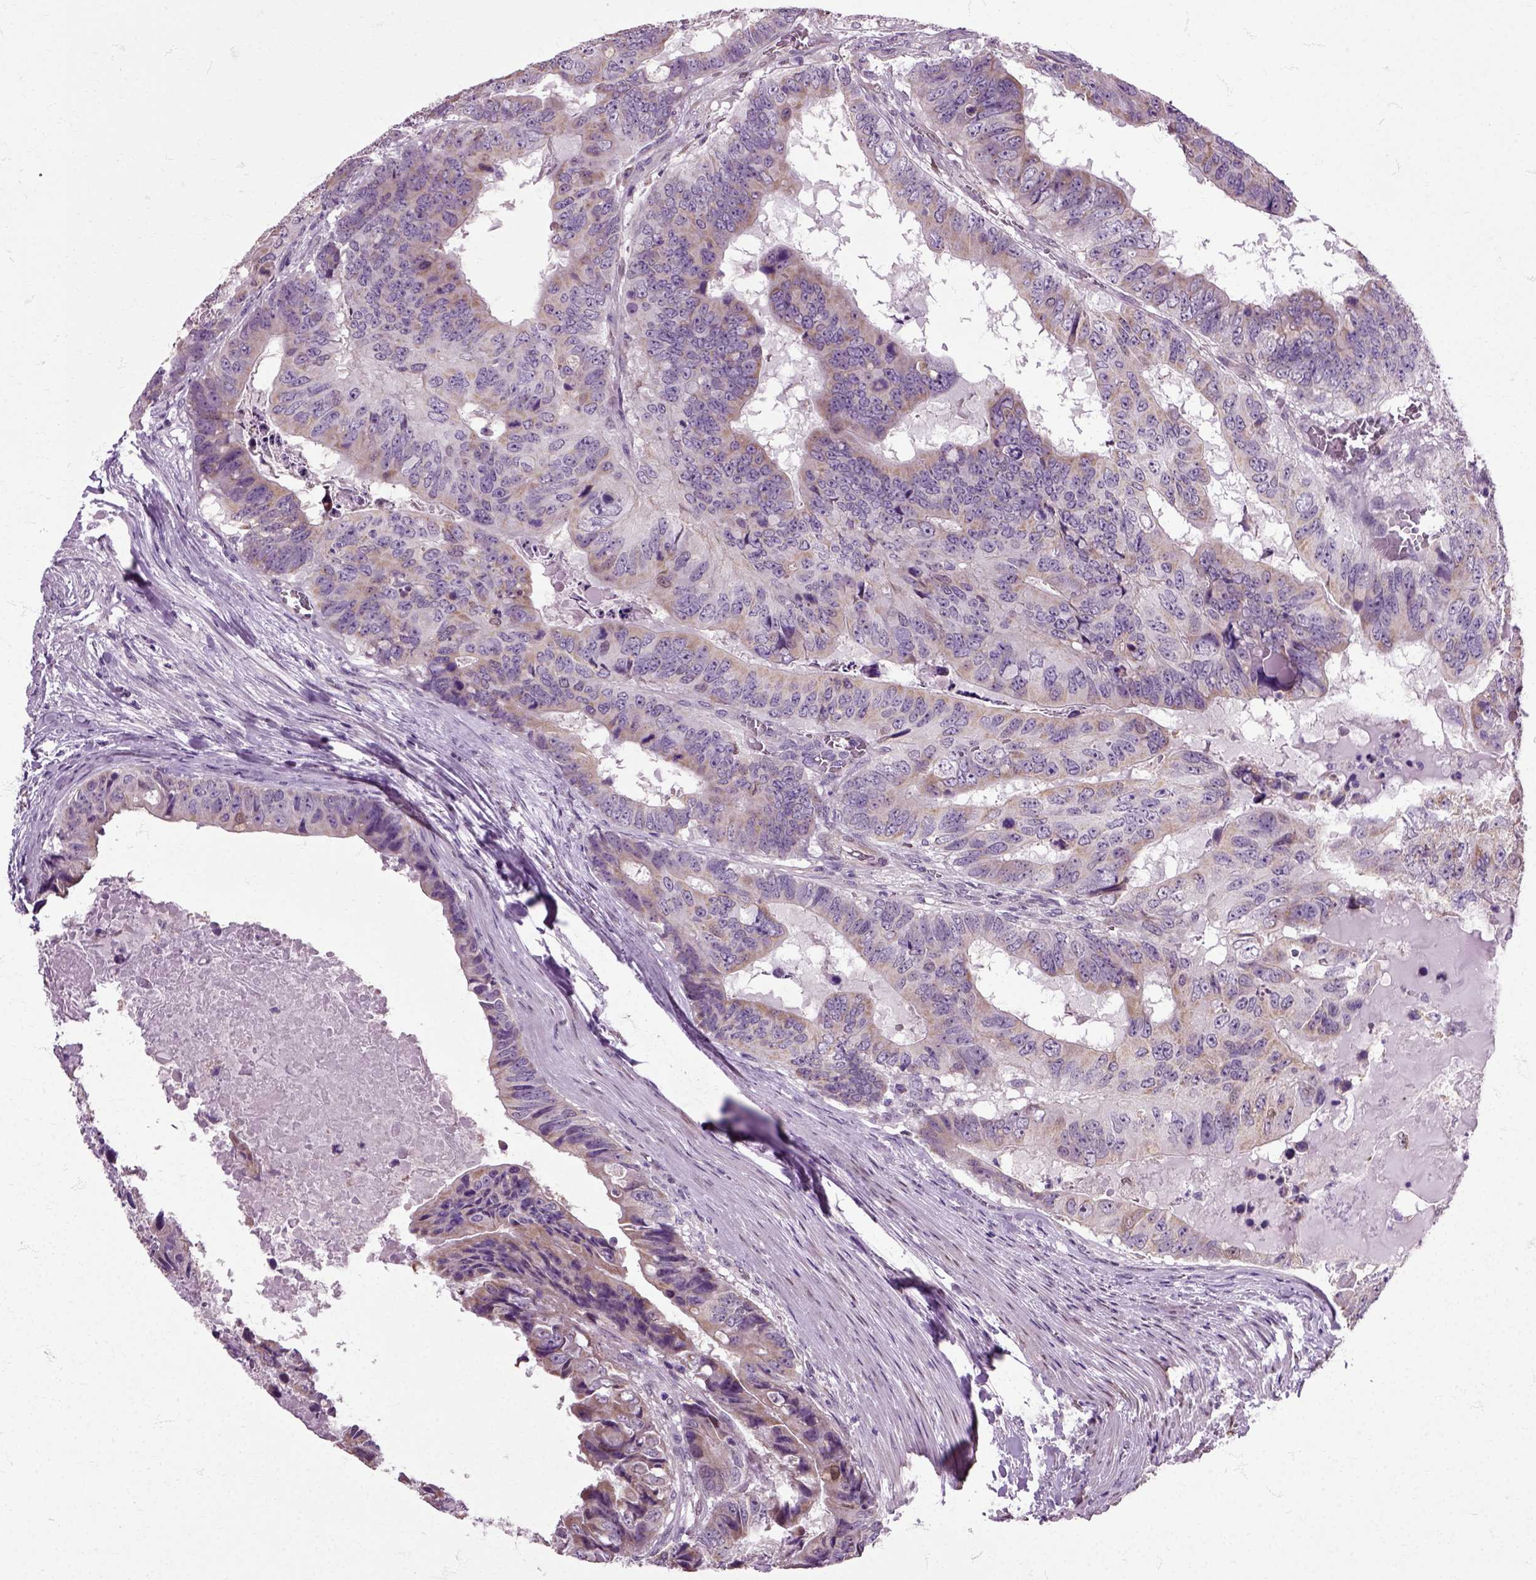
{"staining": {"intensity": "moderate", "quantity": "<25%", "location": "cytoplasmic/membranous,nuclear"}, "tissue": "colorectal cancer", "cell_type": "Tumor cells", "image_type": "cancer", "snomed": [{"axis": "morphology", "description": "Adenocarcinoma, NOS"}, {"axis": "topography", "description": "Colon"}], "caption": "Brown immunohistochemical staining in human colorectal cancer reveals moderate cytoplasmic/membranous and nuclear expression in approximately <25% of tumor cells.", "gene": "HSPA2", "patient": {"sex": "male", "age": 79}}